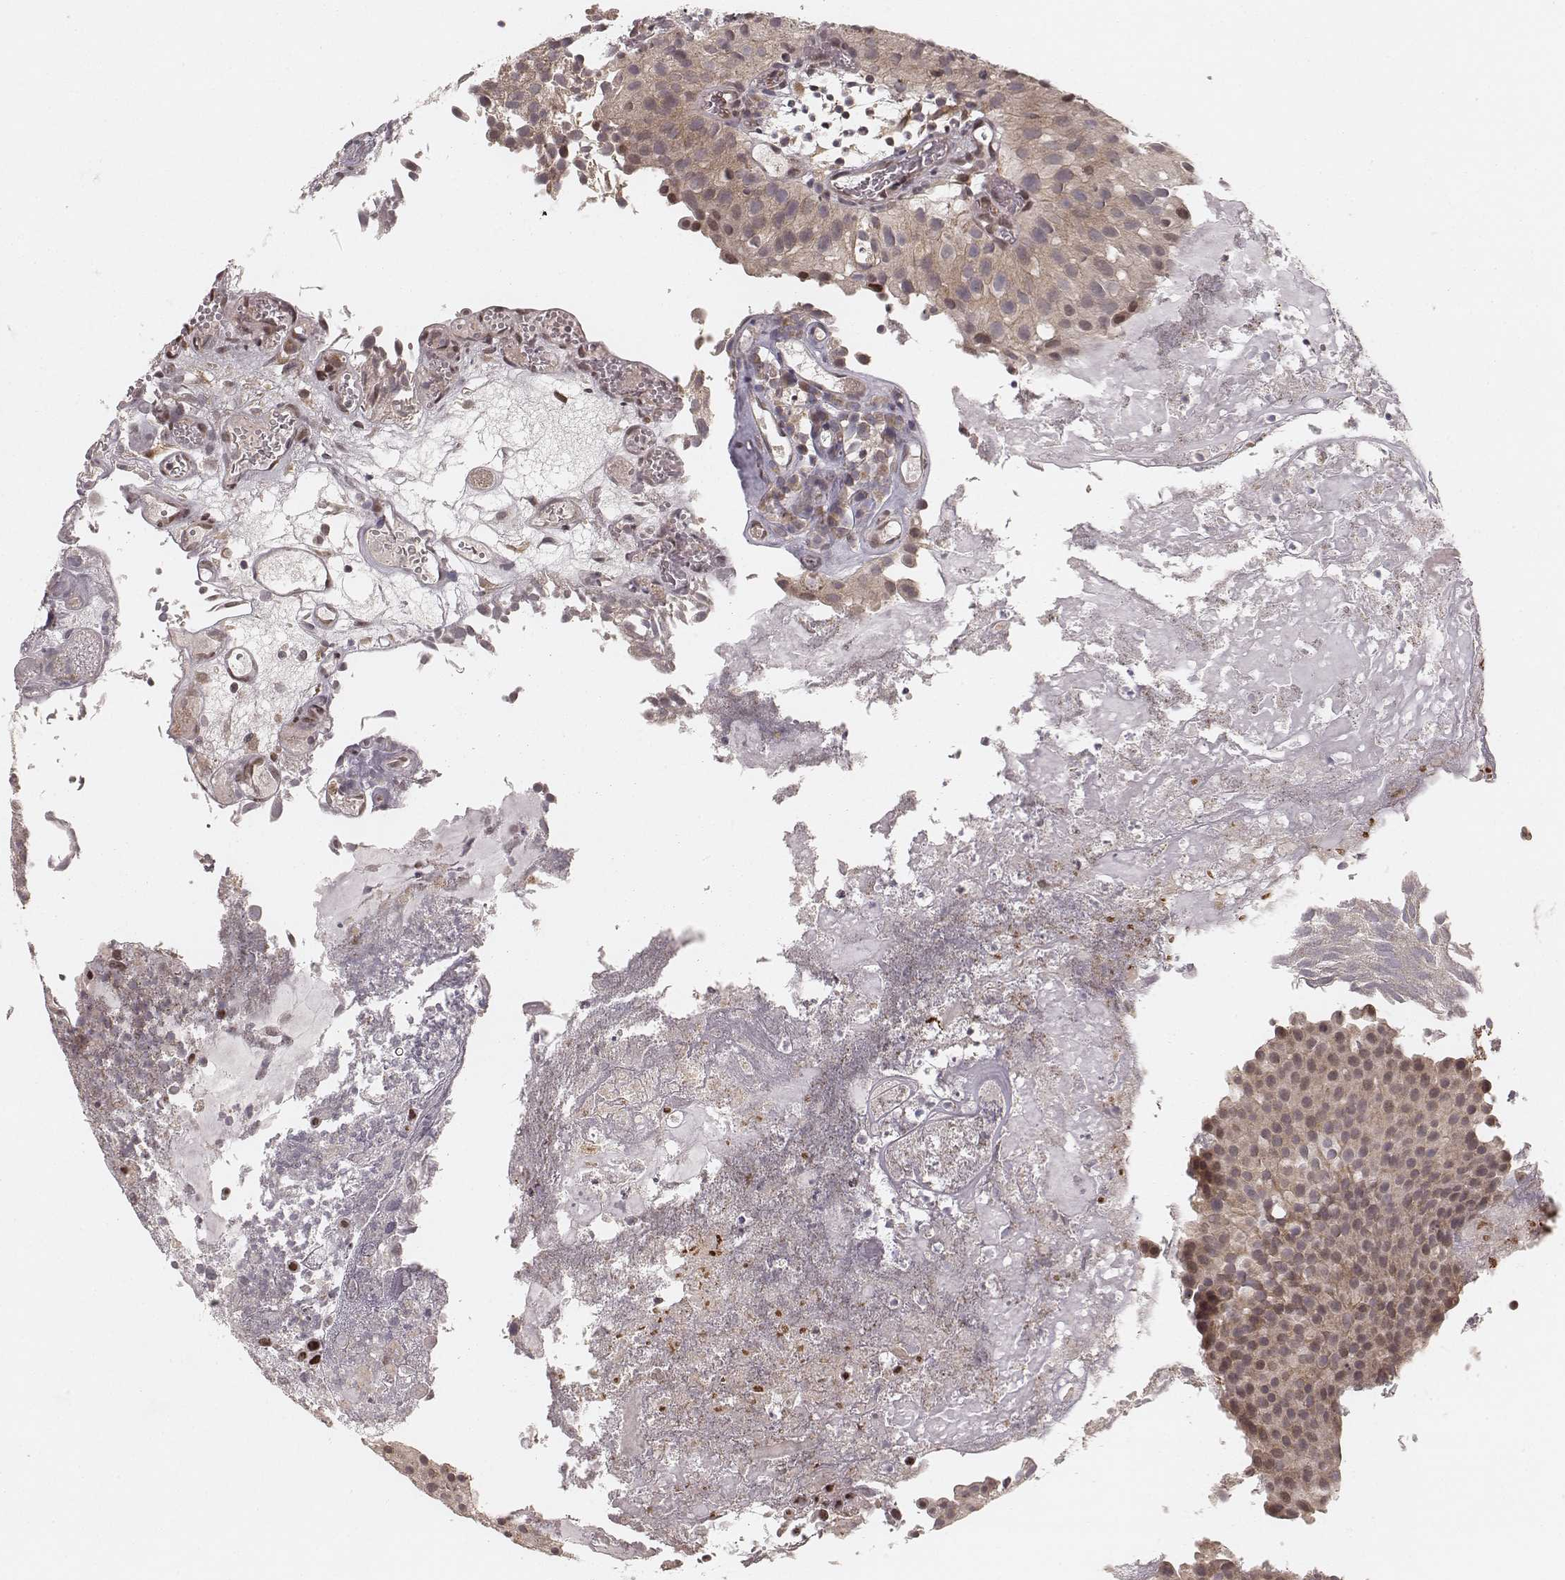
{"staining": {"intensity": "weak", "quantity": ">75%", "location": "cytoplasmic/membranous"}, "tissue": "urothelial cancer", "cell_type": "Tumor cells", "image_type": "cancer", "snomed": [{"axis": "morphology", "description": "Urothelial carcinoma, Low grade"}, {"axis": "topography", "description": "Urinary bladder"}], "caption": "A brown stain labels weak cytoplasmic/membranous positivity of a protein in human urothelial cancer tumor cells.", "gene": "MYO19", "patient": {"sex": "female", "age": 87}}